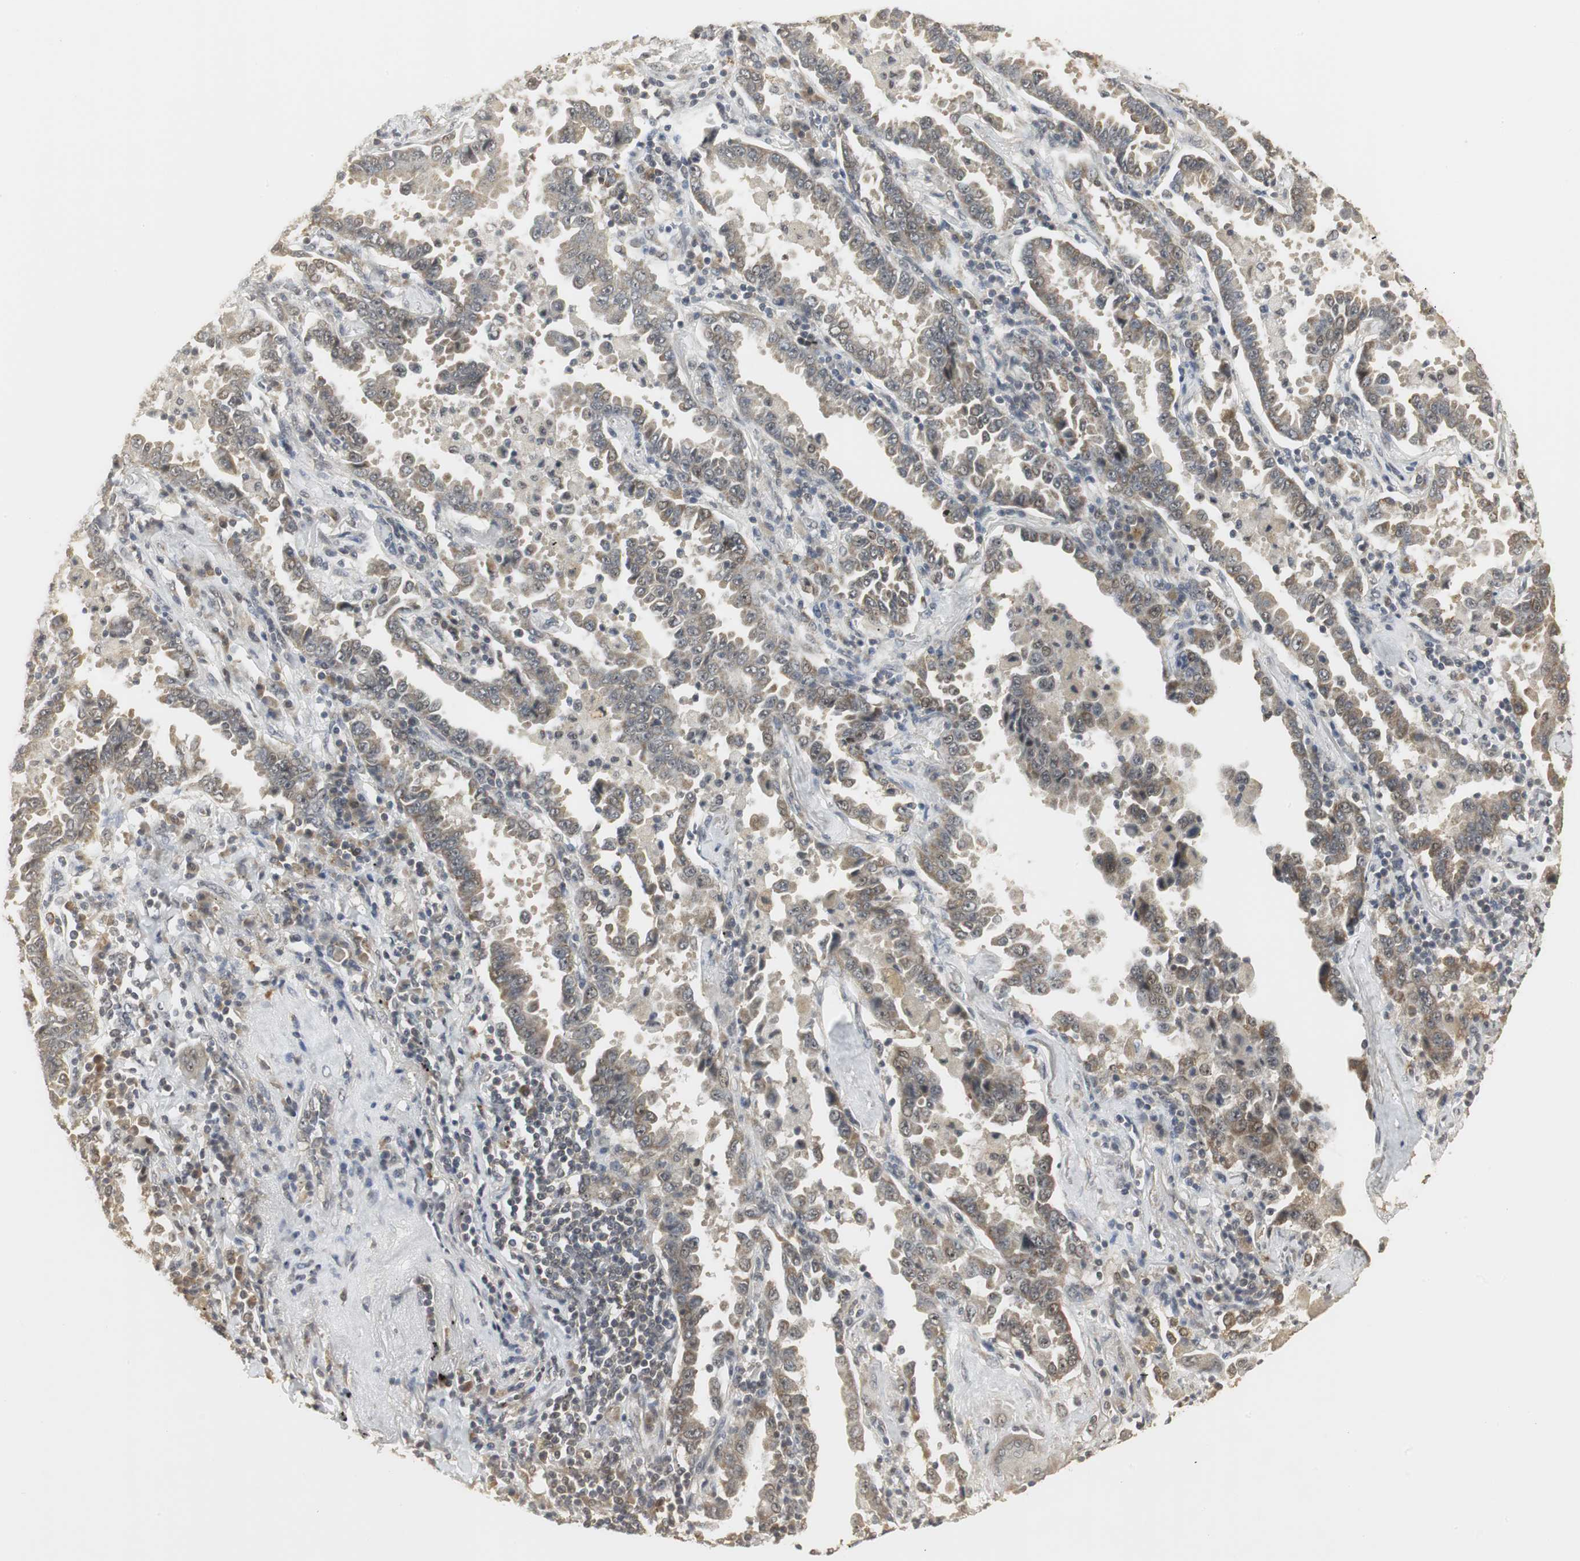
{"staining": {"intensity": "weak", "quantity": ">75%", "location": "cytoplasmic/membranous"}, "tissue": "lung cancer", "cell_type": "Tumor cells", "image_type": "cancer", "snomed": [{"axis": "morphology", "description": "Normal tissue, NOS"}, {"axis": "morphology", "description": "Inflammation, NOS"}, {"axis": "morphology", "description": "Adenocarcinoma, NOS"}, {"axis": "topography", "description": "Lung"}], "caption": "Approximately >75% of tumor cells in human lung adenocarcinoma reveal weak cytoplasmic/membranous protein expression as visualized by brown immunohistochemical staining.", "gene": "ELOA", "patient": {"sex": "female", "age": 64}}